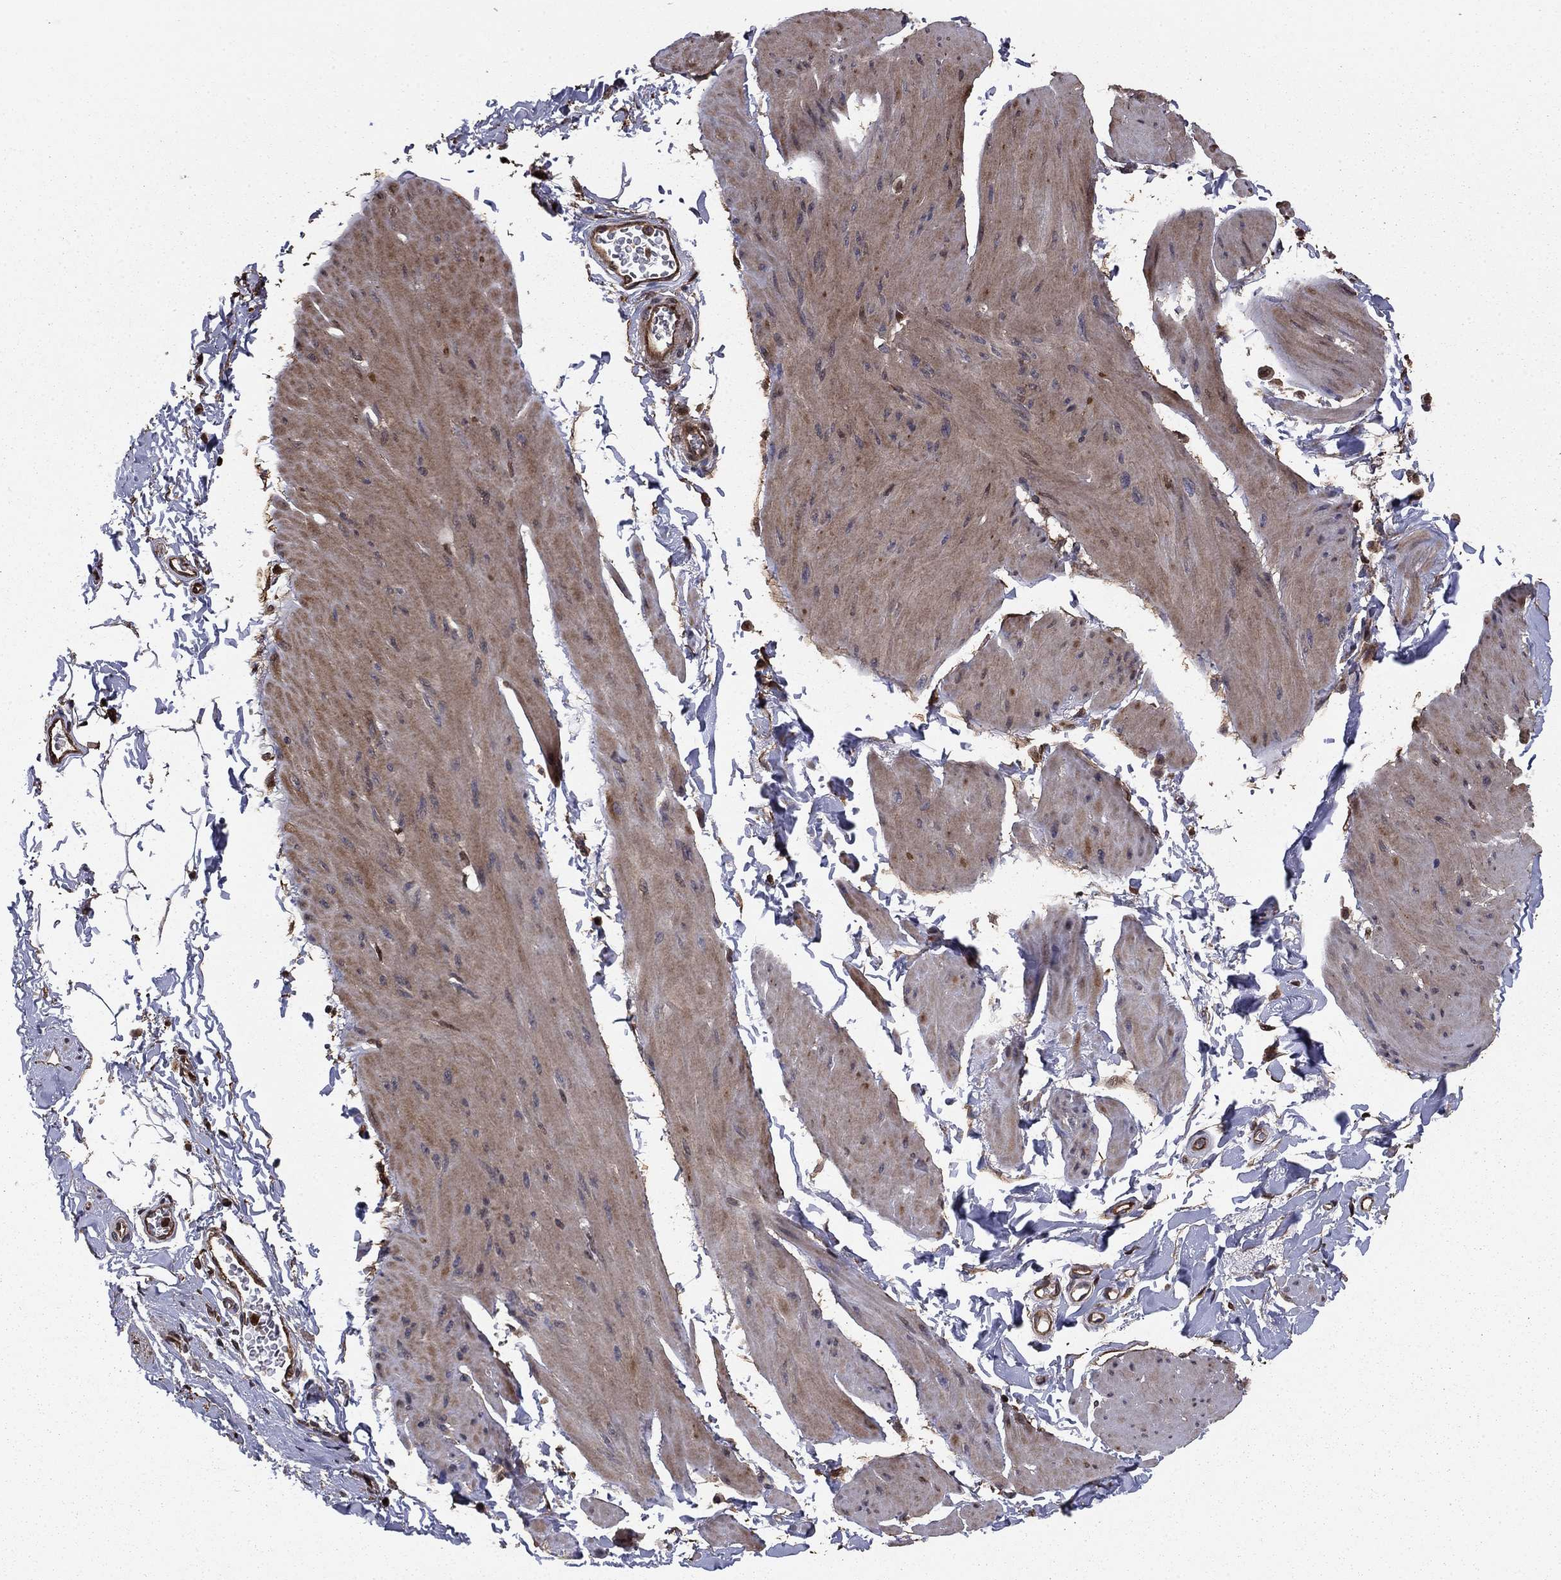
{"staining": {"intensity": "moderate", "quantity": "<25%", "location": "cytoplasmic/membranous"}, "tissue": "smooth muscle", "cell_type": "Smooth muscle cells", "image_type": "normal", "snomed": [{"axis": "morphology", "description": "Normal tissue, NOS"}, {"axis": "topography", "description": "Adipose tissue"}, {"axis": "topography", "description": "Smooth muscle"}, {"axis": "topography", "description": "Peripheral nerve tissue"}], "caption": "Immunohistochemical staining of unremarkable smooth muscle exhibits low levels of moderate cytoplasmic/membranous positivity in about <25% of smooth muscle cells. The staining is performed using DAB (3,3'-diaminobenzidine) brown chromogen to label protein expression. The nuclei are counter-stained blue using hematoxylin.", "gene": "GYG1", "patient": {"sex": "male", "age": 83}}